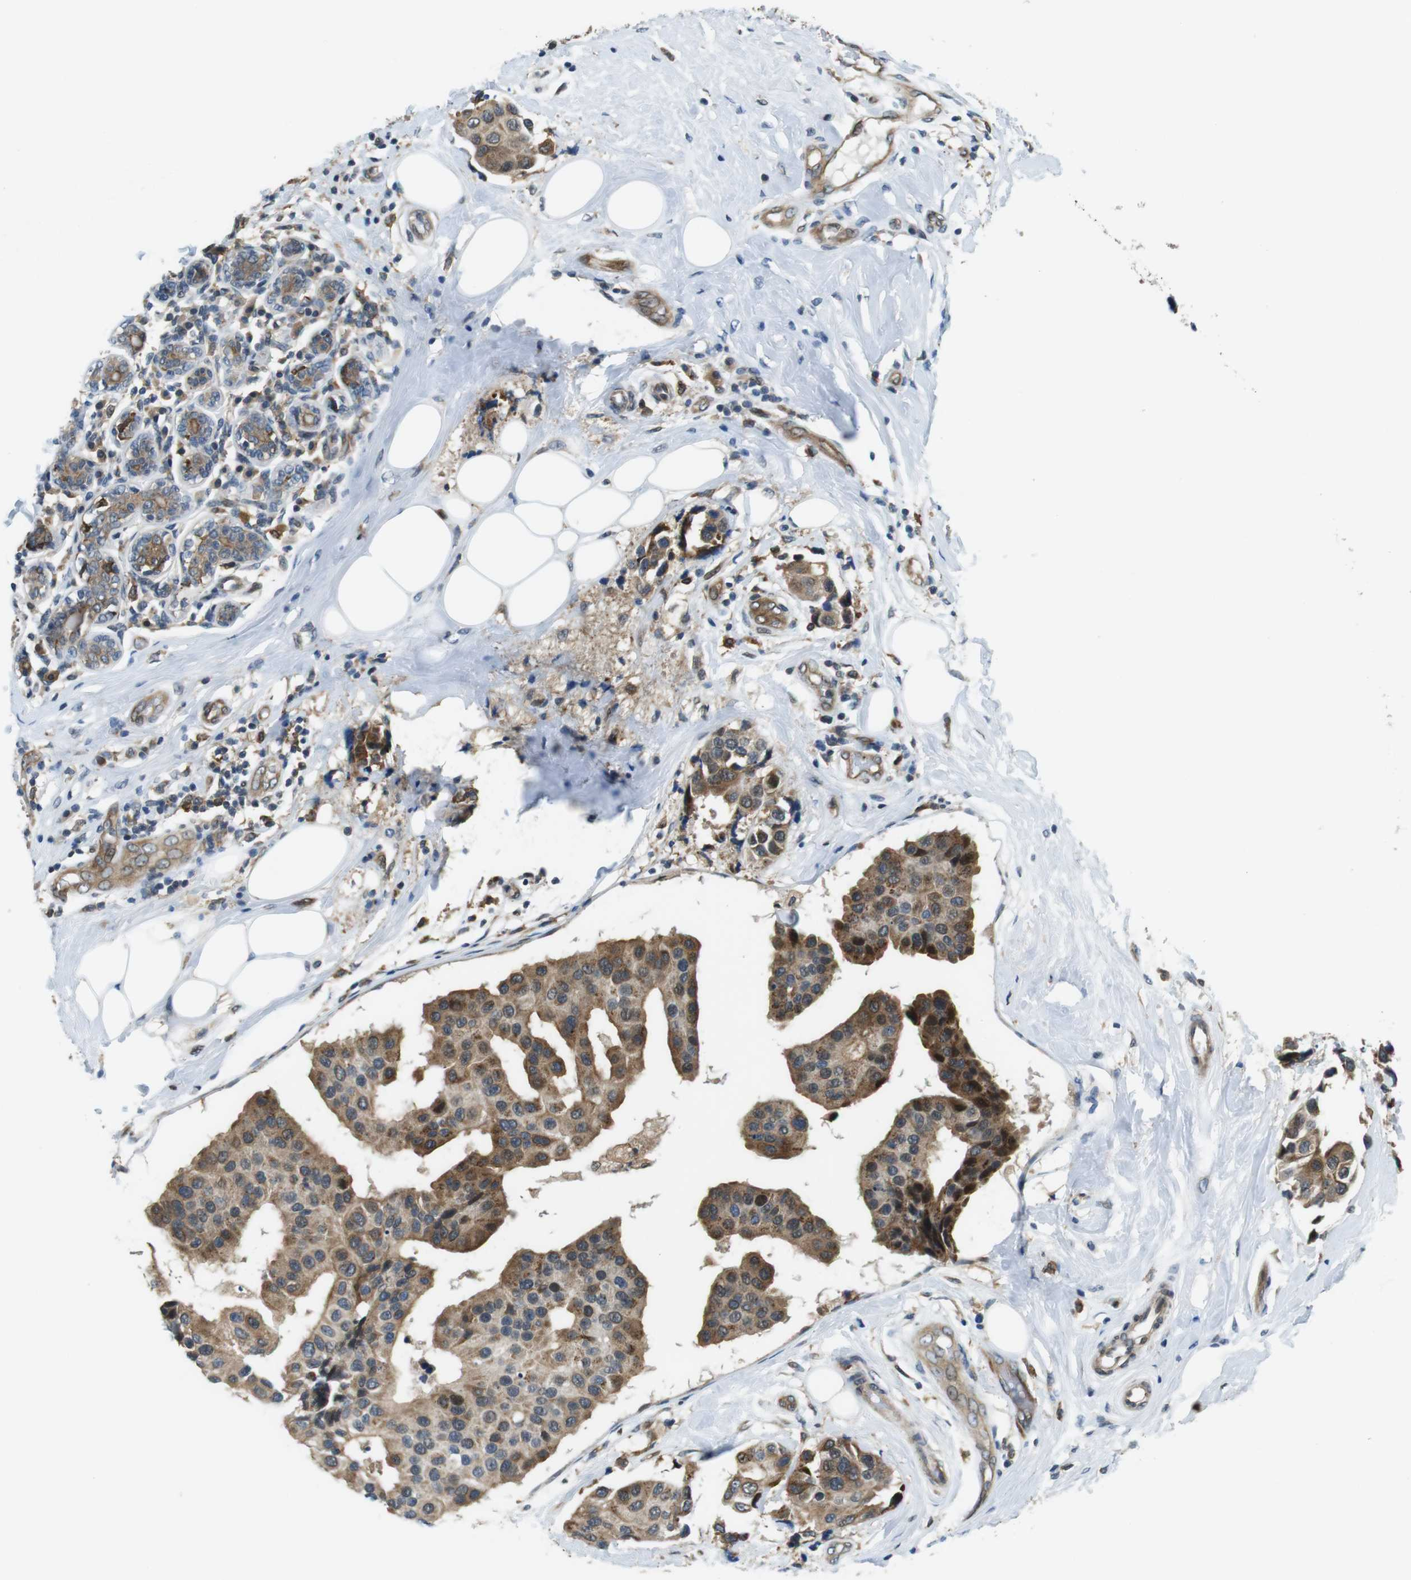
{"staining": {"intensity": "moderate", "quantity": ">75%", "location": "cytoplasmic/membranous"}, "tissue": "breast cancer", "cell_type": "Tumor cells", "image_type": "cancer", "snomed": [{"axis": "morphology", "description": "Normal tissue, NOS"}, {"axis": "morphology", "description": "Duct carcinoma"}, {"axis": "topography", "description": "Breast"}], "caption": "IHC photomicrograph of human intraductal carcinoma (breast) stained for a protein (brown), which shows medium levels of moderate cytoplasmic/membranous positivity in approximately >75% of tumor cells.", "gene": "PALD1", "patient": {"sex": "female", "age": 39}}